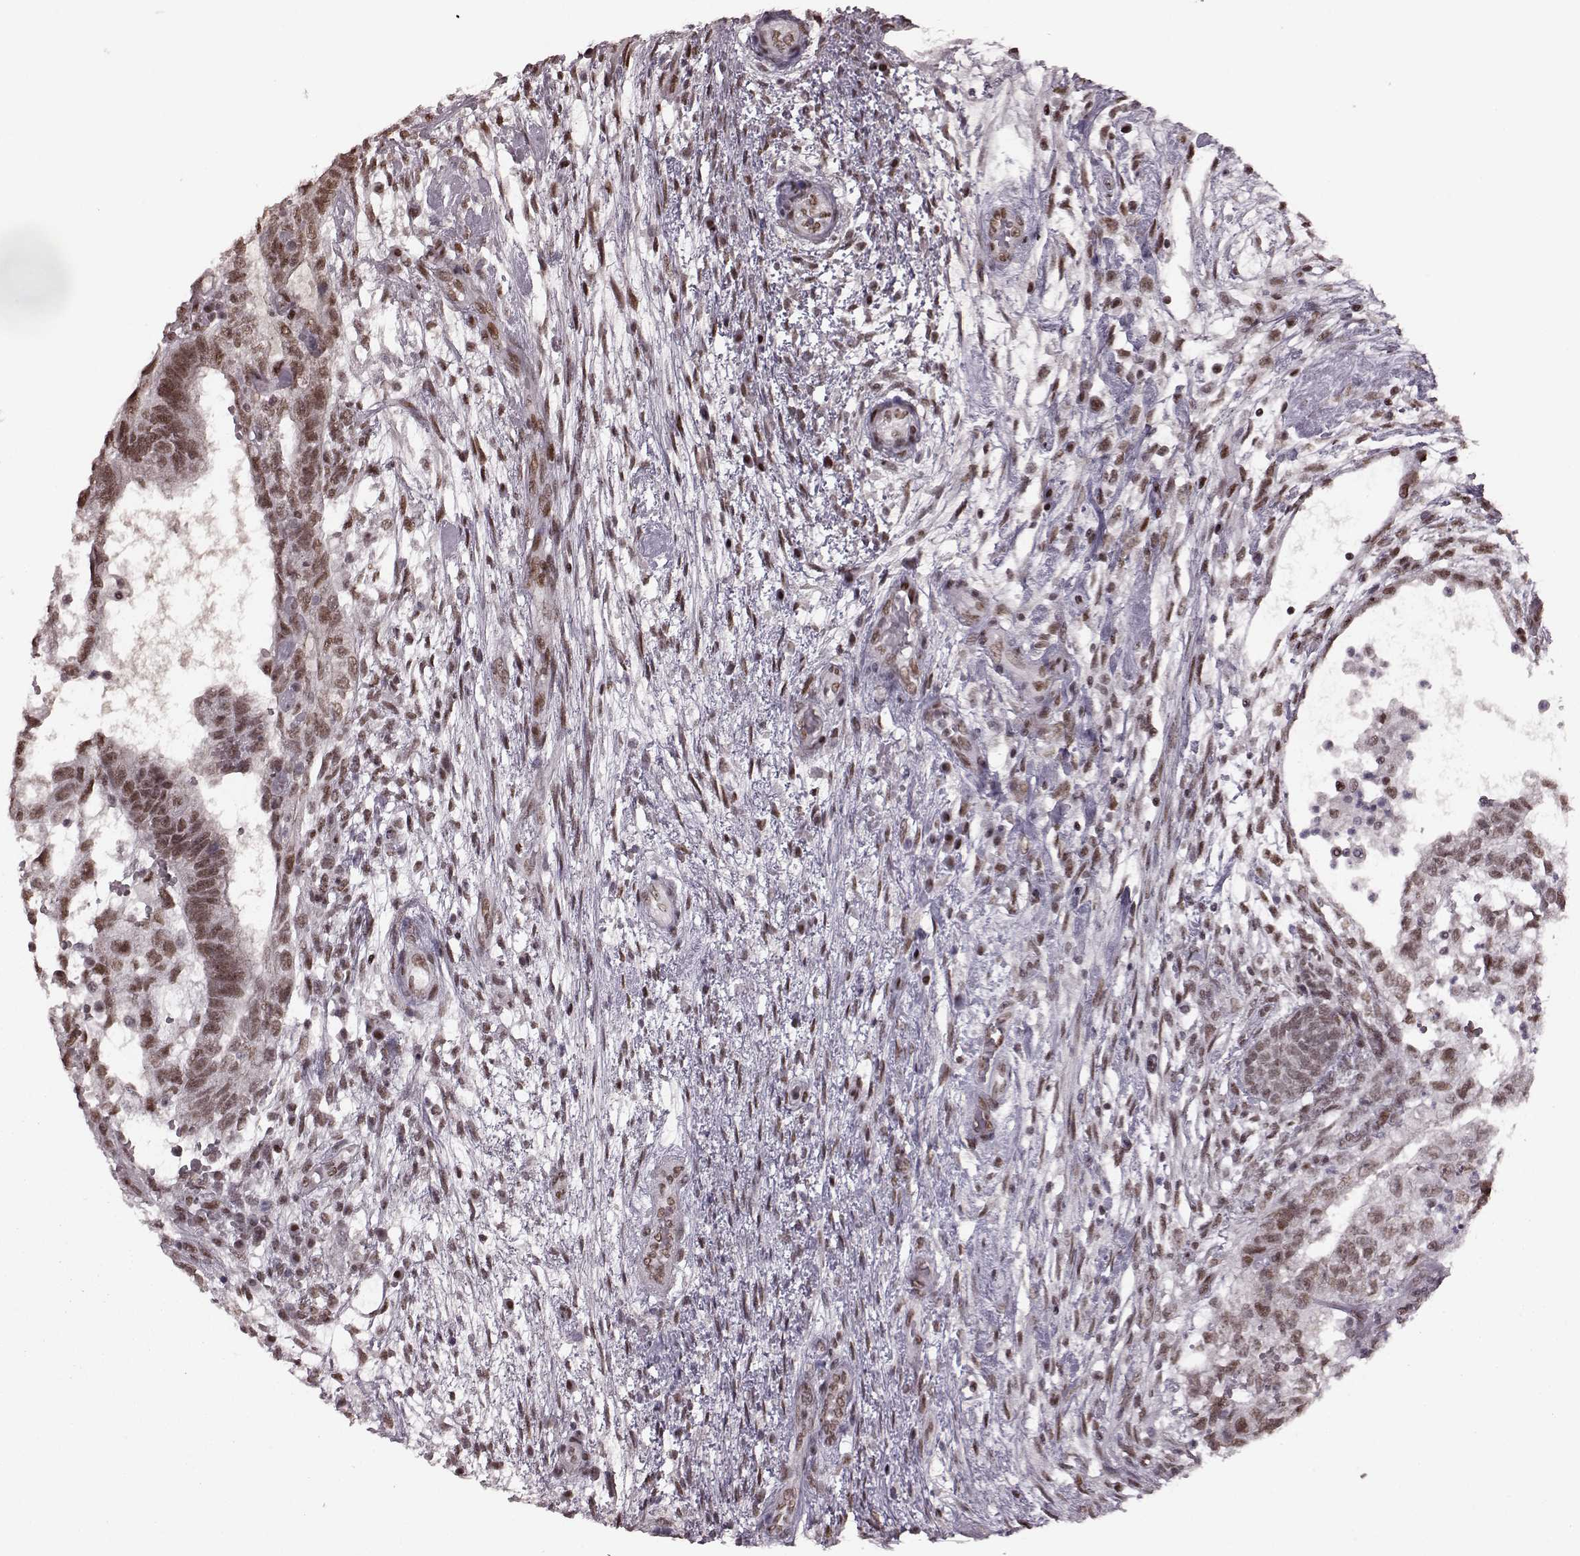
{"staining": {"intensity": "moderate", "quantity": ">75%", "location": "nuclear"}, "tissue": "testis cancer", "cell_type": "Tumor cells", "image_type": "cancer", "snomed": [{"axis": "morphology", "description": "Normal tissue, NOS"}, {"axis": "morphology", "description": "Carcinoma, Embryonal, NOS"}, {"axis": "topography", "description": "Testis"}, {"axis": "topography", "description": "Epididymis"}], "caption": "DAB immunohistochemical staining of human testis cancer exhibits moderate nuclear protein expression in about >75% of tumor cells. Immunohistochemistry stains the protein of interest in brown and the nuclei are stained blue.", "gene": "NR2C1", "patient": {"sex": "male", "age": 32}}